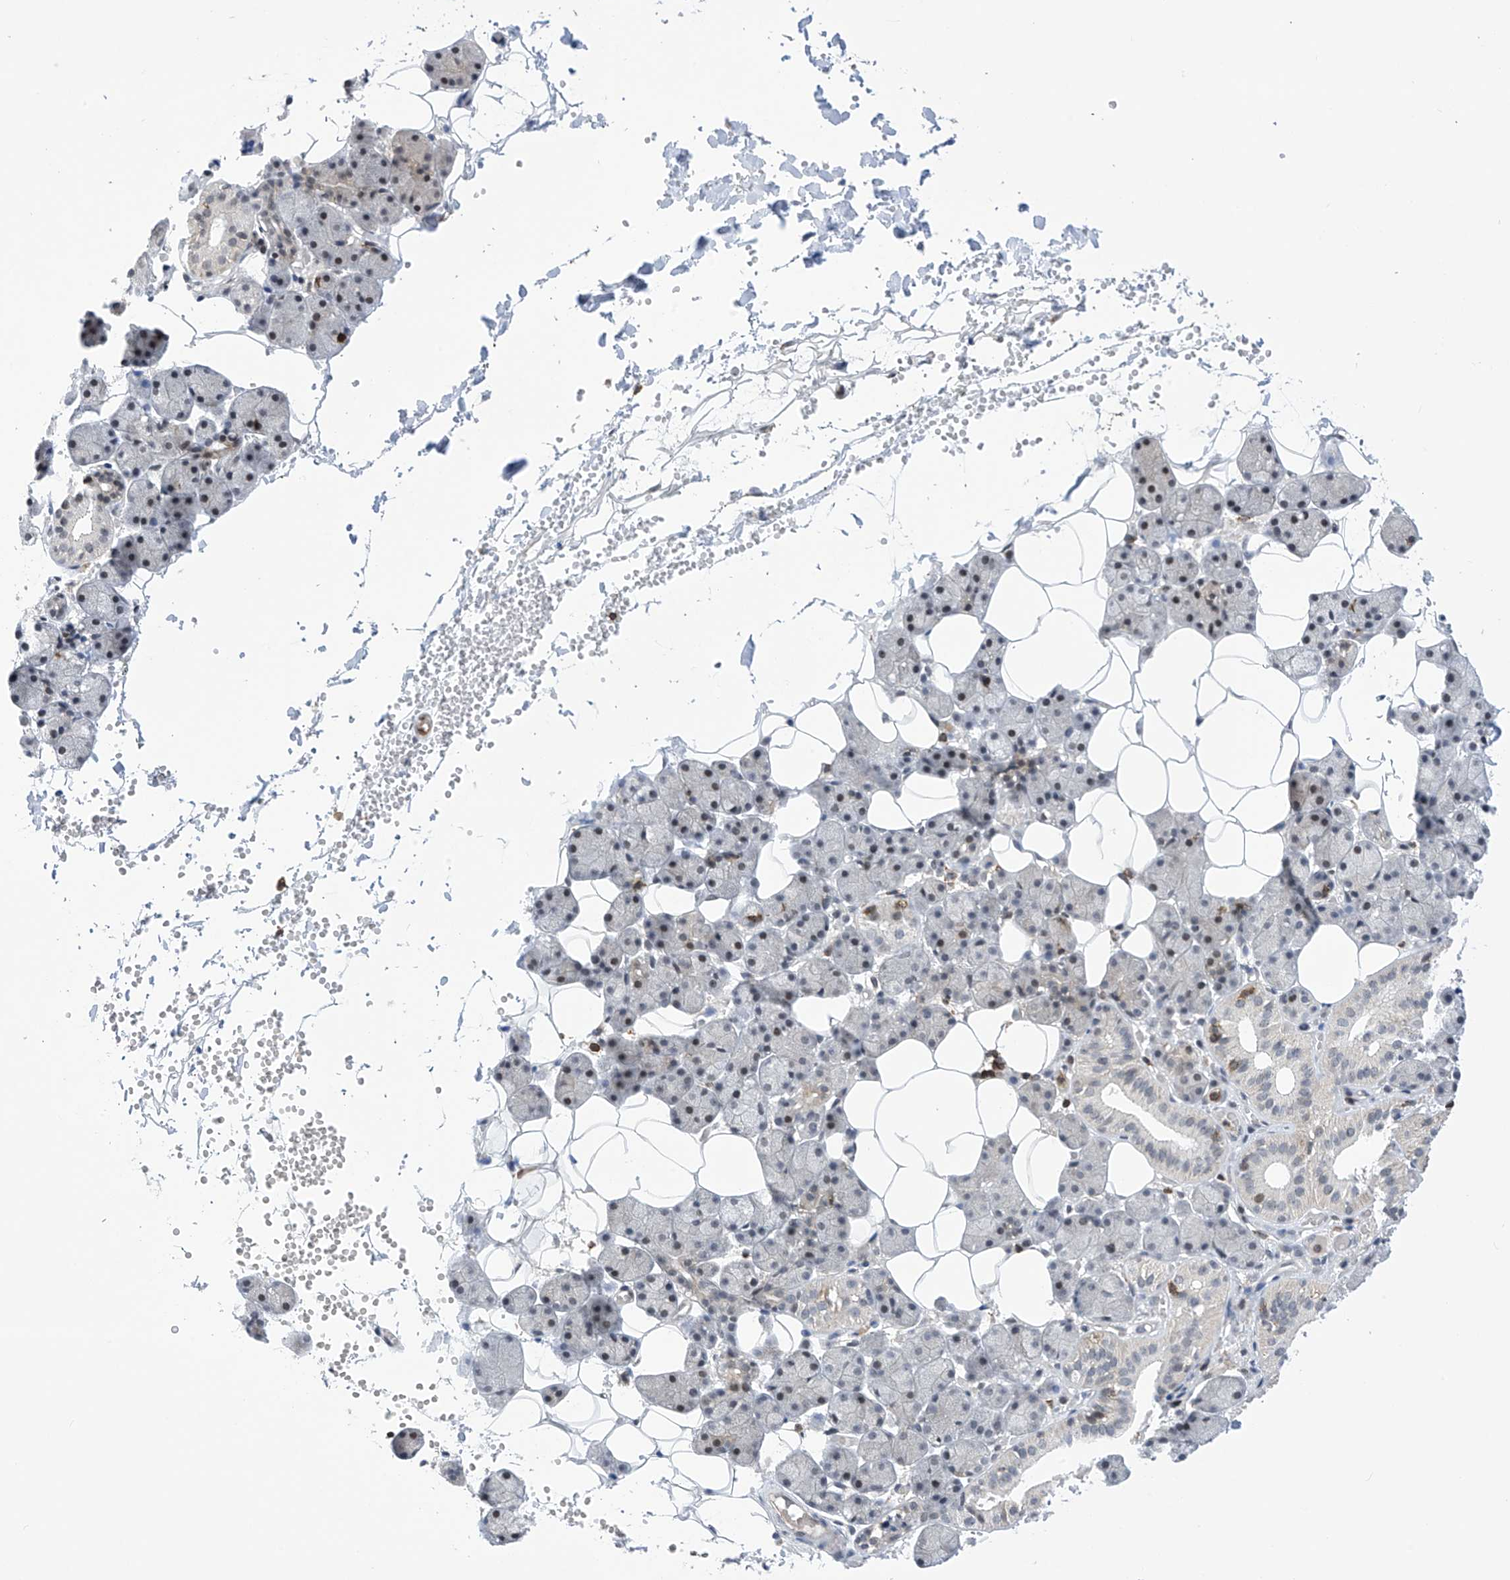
{"staining": {"intensity": "weak", "quantity": "<25%", "location": "nuclear"}, "tissue": "salivary gland", "cell_type": "Glandular cells", "image_type": "normal", "snomed": [{"axis": "morphology", "description": "Normal tissue, NOS"}, {"axis": "topography", "description": "Salivary gland"}], "caption": "High magnification brightfield microscopy of unremarkable salivary gland stained with DAB (brown) and counterstained with hematoxylin (blue): glandular cells show no significant staining. Brightfield microscopy of IHC stained with DAB (brown) and hematoxylin (blue), captured at high magnification.", "gene": "MSL3", "patient": {"sex": "female", "age": 33}}